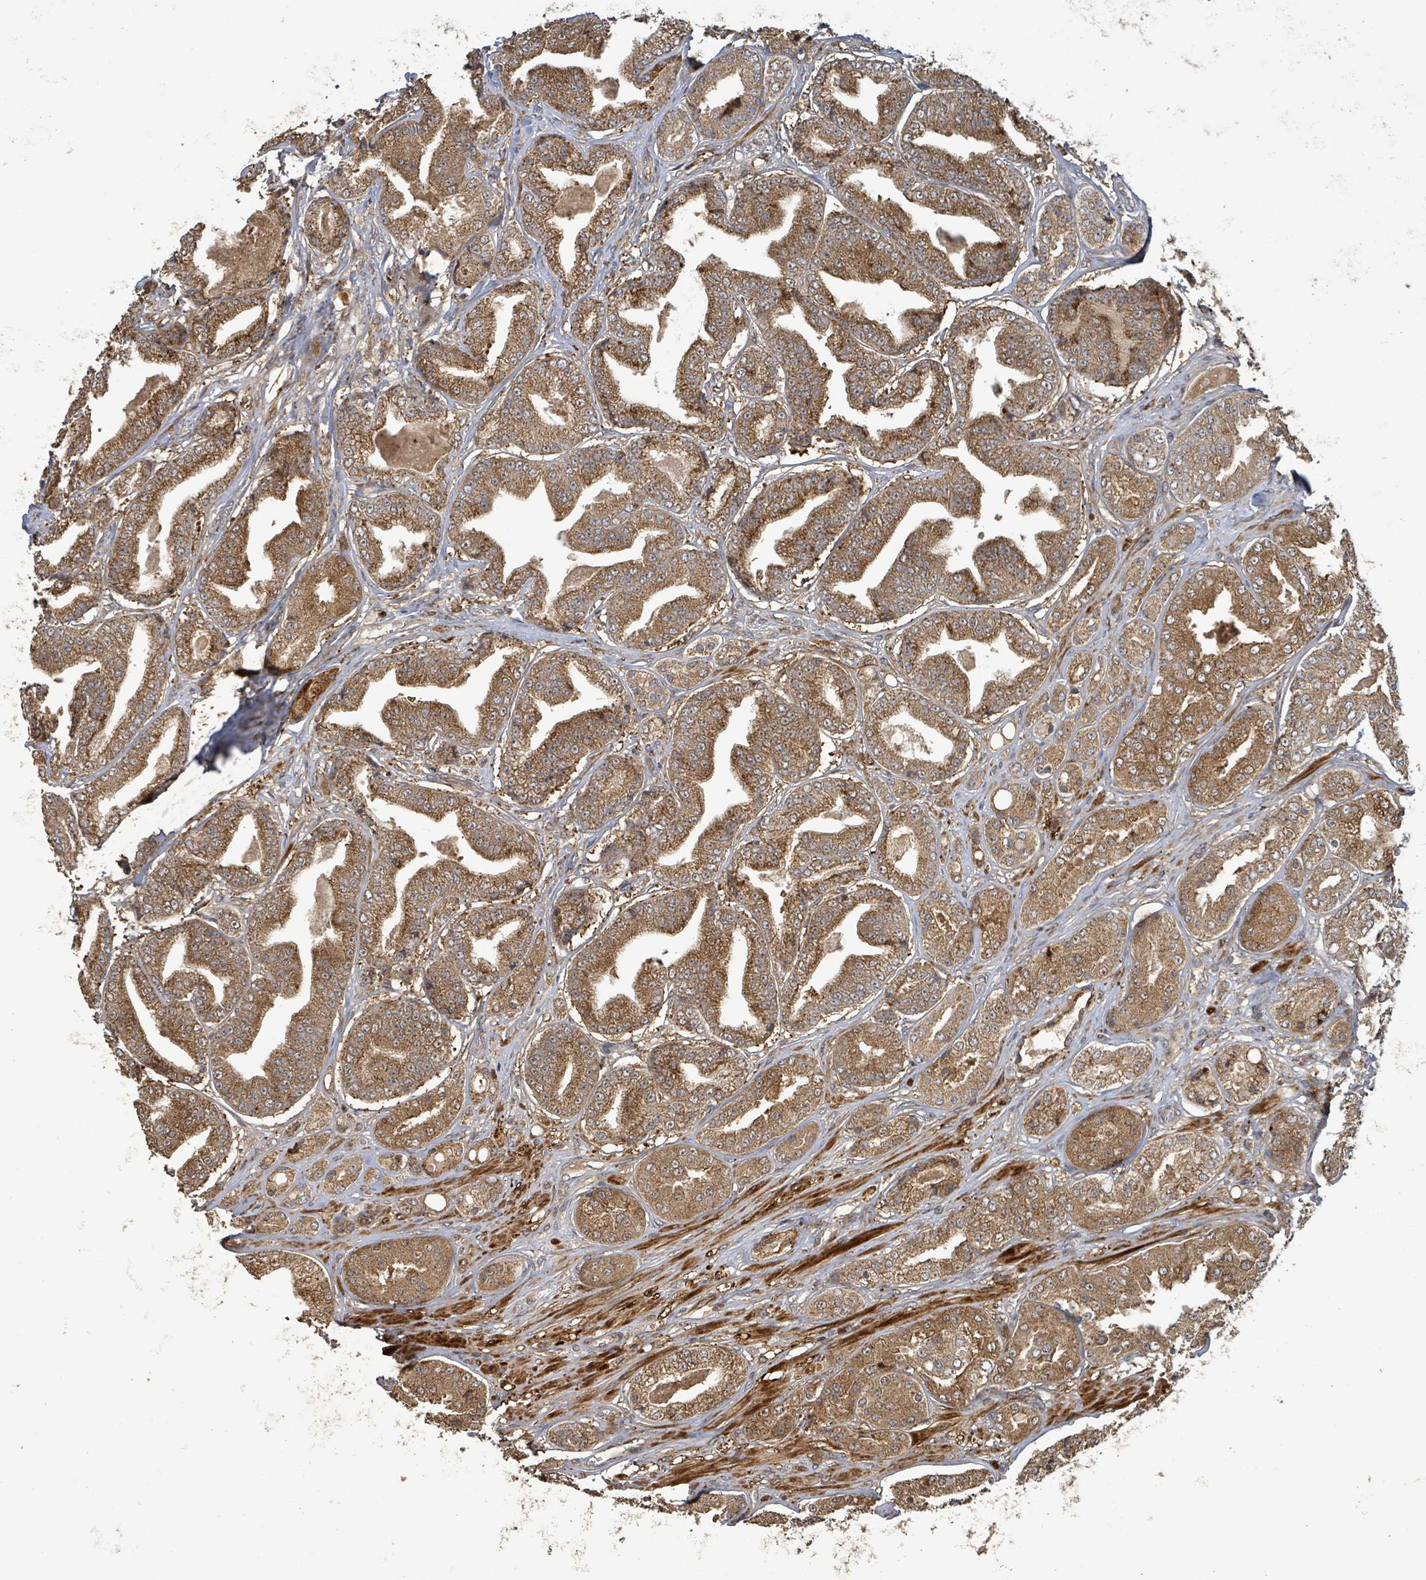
{"staining": {"intensity": "moderate", "quantity": ">75%", "location": "cytoplasmic/membranous"}, "tissue": "prostate cancer", "cell_type": "Tumor cells", "image_type": "cancer", "snomed": [{"axis": "morphology", "description": "Adenocarcinoma, High grade"}, {"axis": "topography", "description": "Prostate"}], "caption": "DAB (3,3'-diaminobenzidine) immunohistochemical staining of human high-grade adenocarcinoma (prostate) displays moderate cytoplasmic/membranous protein positivity in approximately >75% of tumor cells.", "gene": "STARD4", "patient": {"sex": "male", "age": 63}}